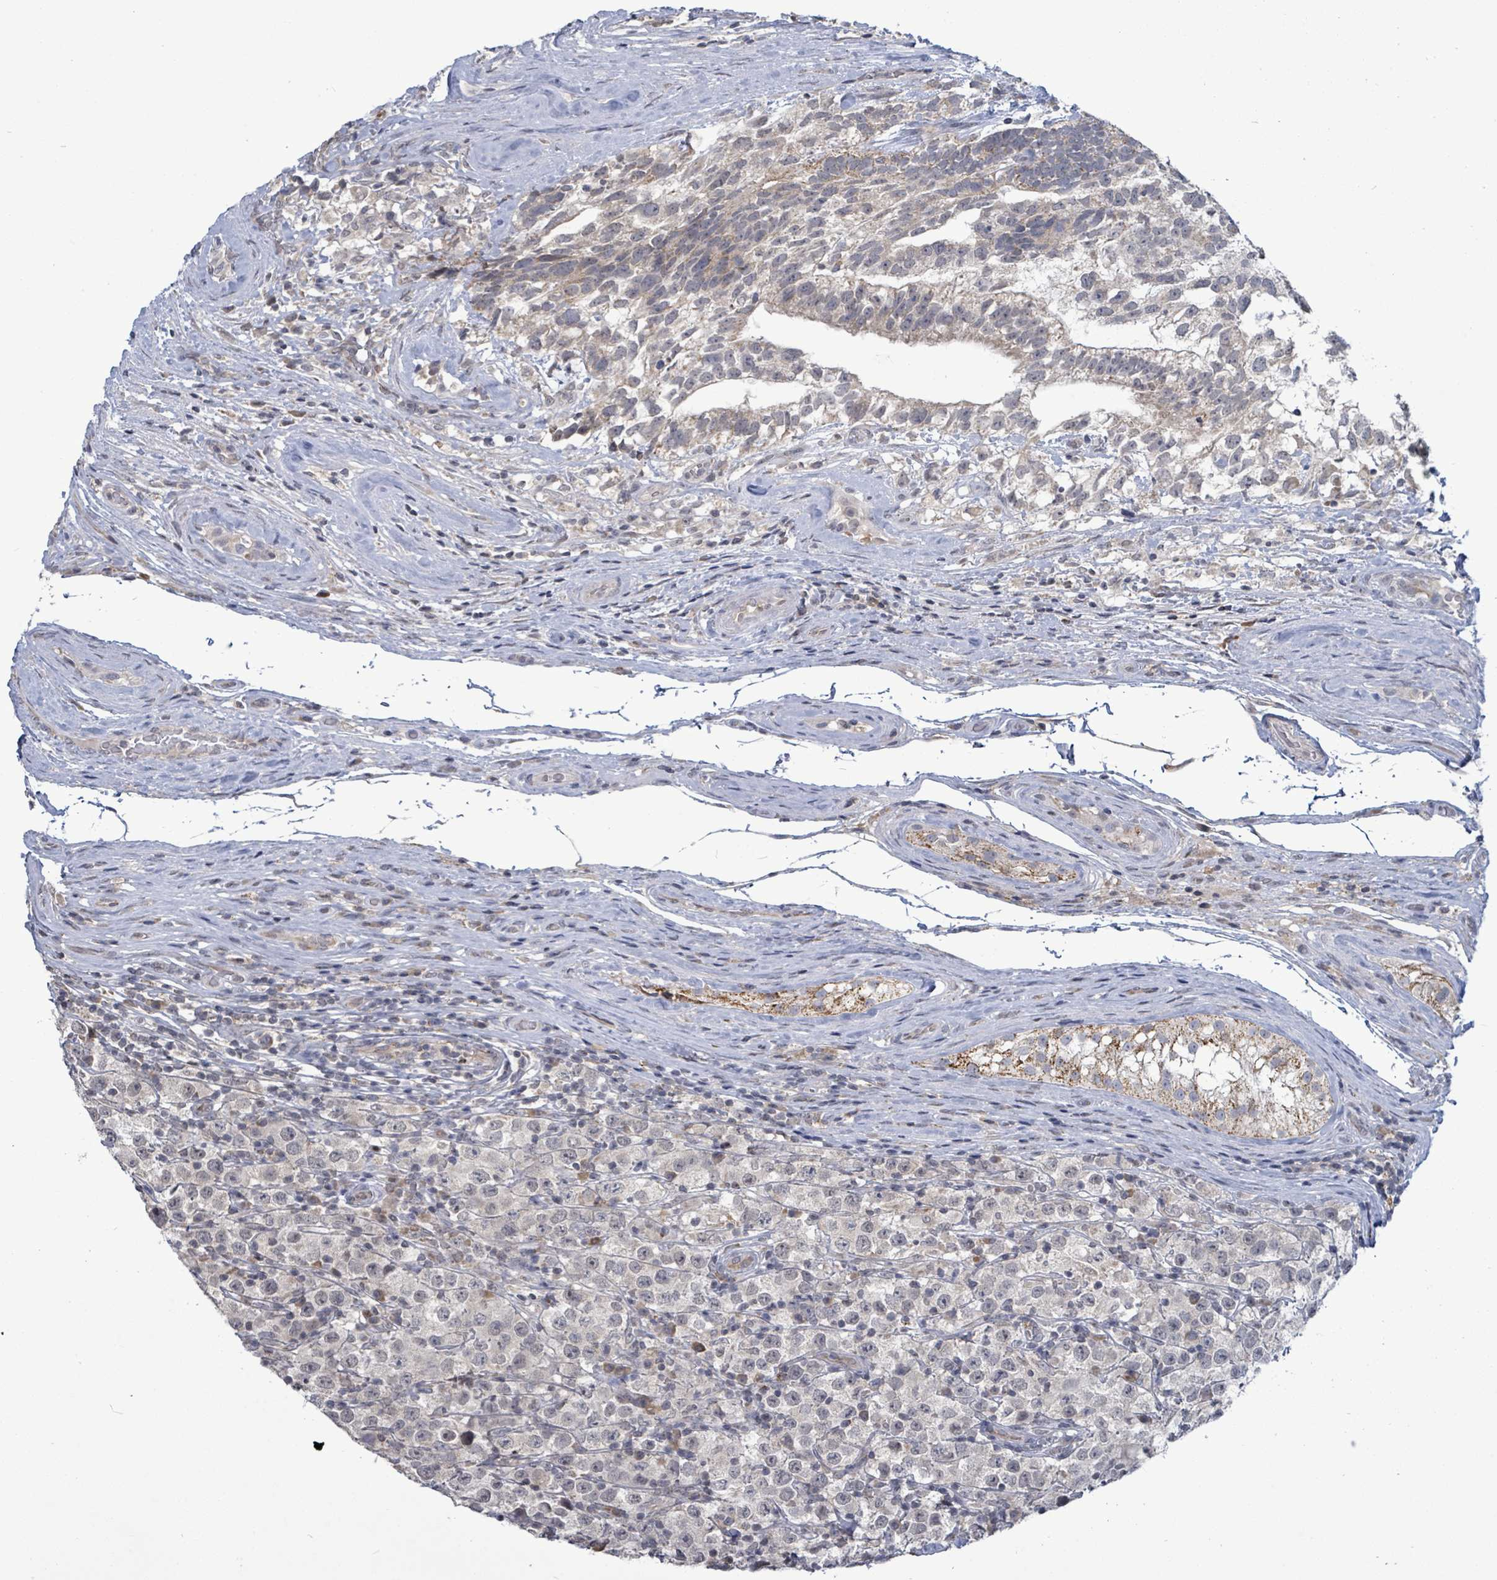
{"staining": {"intensity": "negative", "quantity": "none", "location": "none"}, "tissue": "testis cancer", "cell_type": "Tumor cells", "image_type": "cancer", "snomed": [{"axis": "morphology", "description": "Seminoma, NOS"}, {"axis": "morphology", "description": "Carcinoma, Embryonal, NOS"}, {"axis": "topography", "description": "Testis"}], "caption": "IHC histopathology image of human testis embryonal carcinoma stained for a protein (brown), which reveals no positivity in tumor cells.", "gene": "COQ10B", "patient": {"sex": "male", "age": 41}}